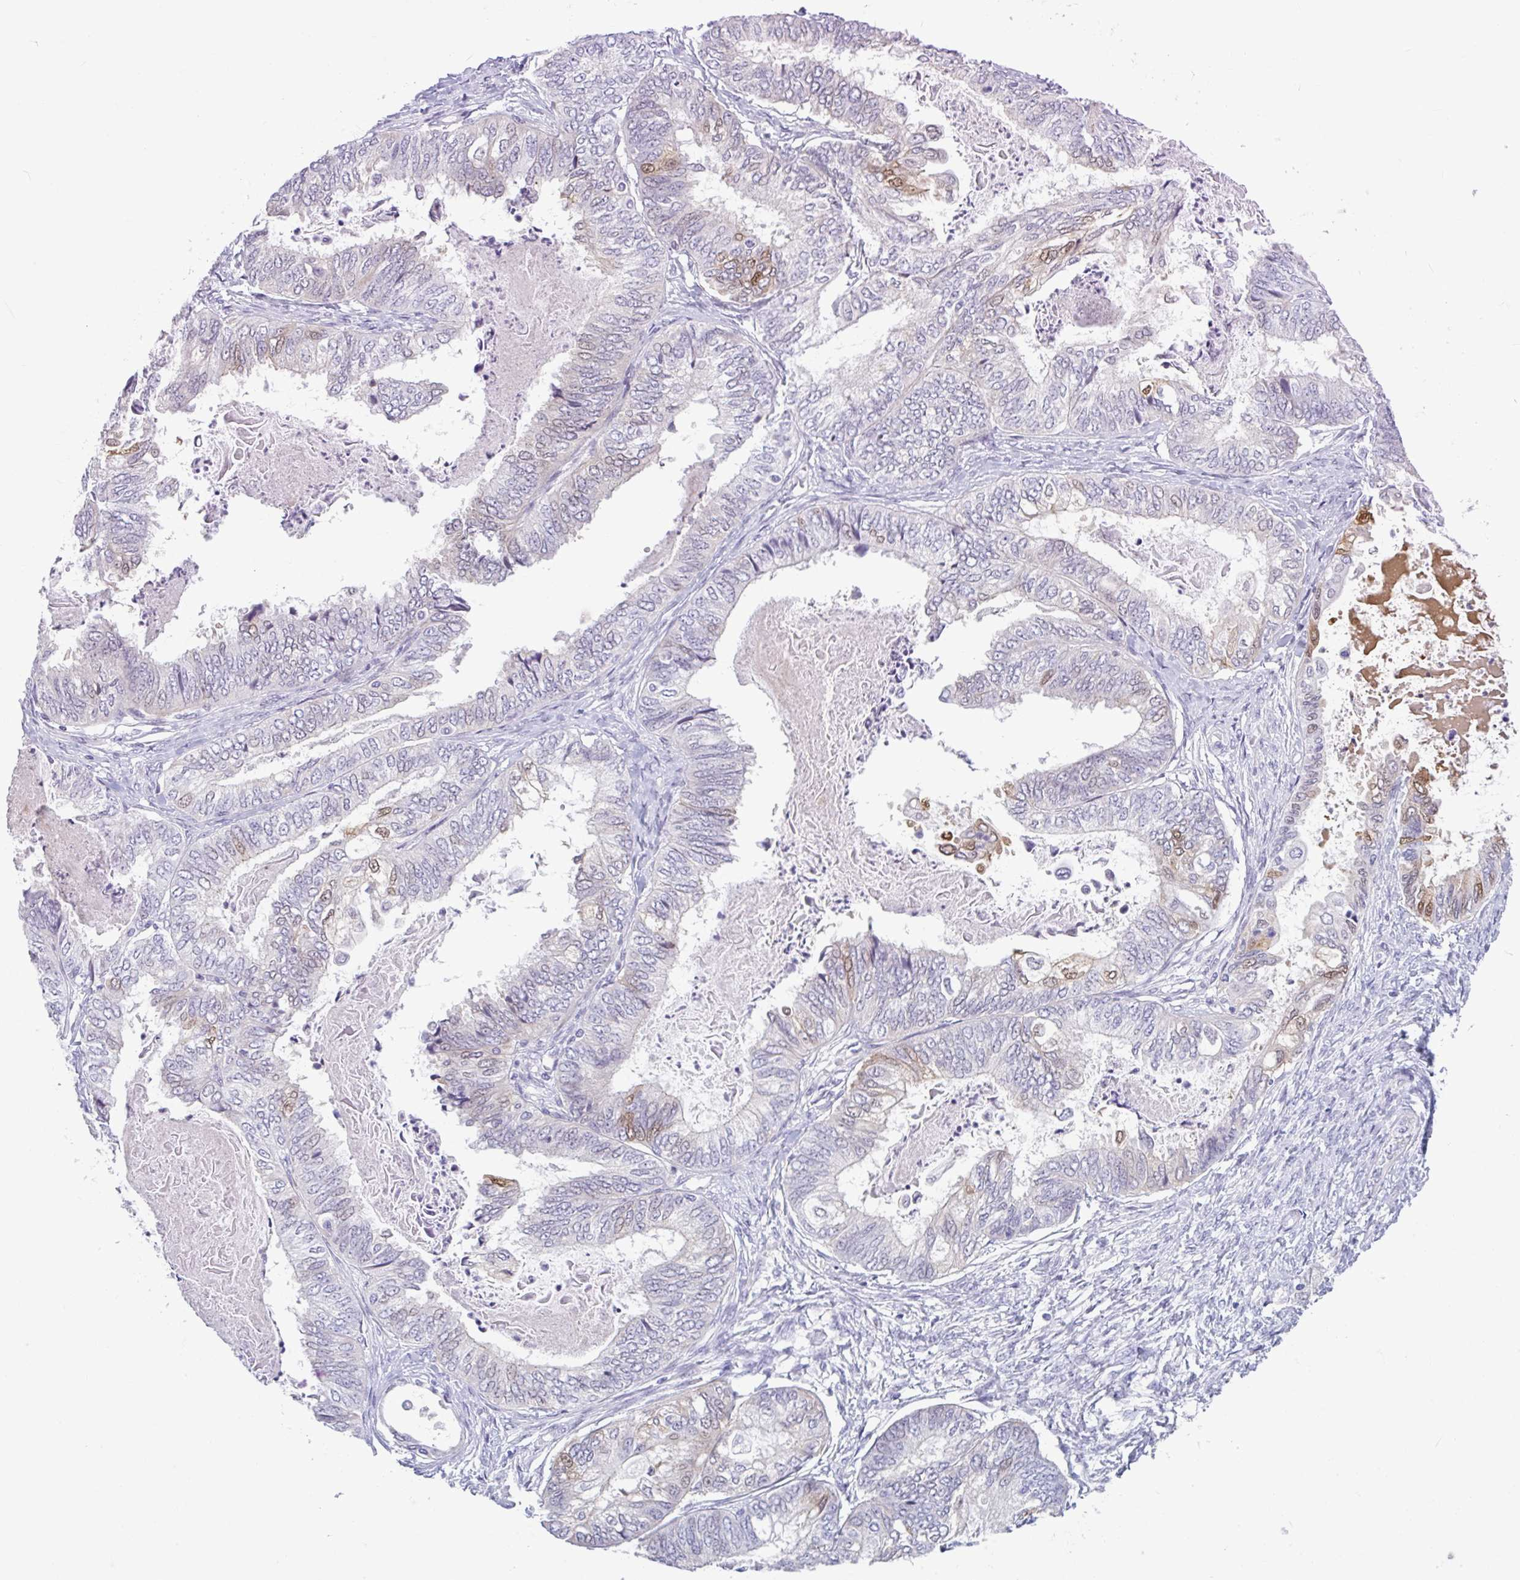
{"staining": {"intensity": "moderate", "quantity": "<25%", "location": "cytoplasmic/membranous"}, "tissue": "ovarian cancer", "cell_type": "Tumor cells", "image_type": "cancer", "snomed": [{"axis": "morphology", "description": "Carcinoma, endometroid"}, {"axis": "topography", "description": "Ovary"}], "caption": "Human ovarian cancer (endometroid carcinoma) stained with a protein marker demonstrates moderate staining in tumor cells.", "gene": "FAM153A", "patient": {"sex": "female", "age": 70}}